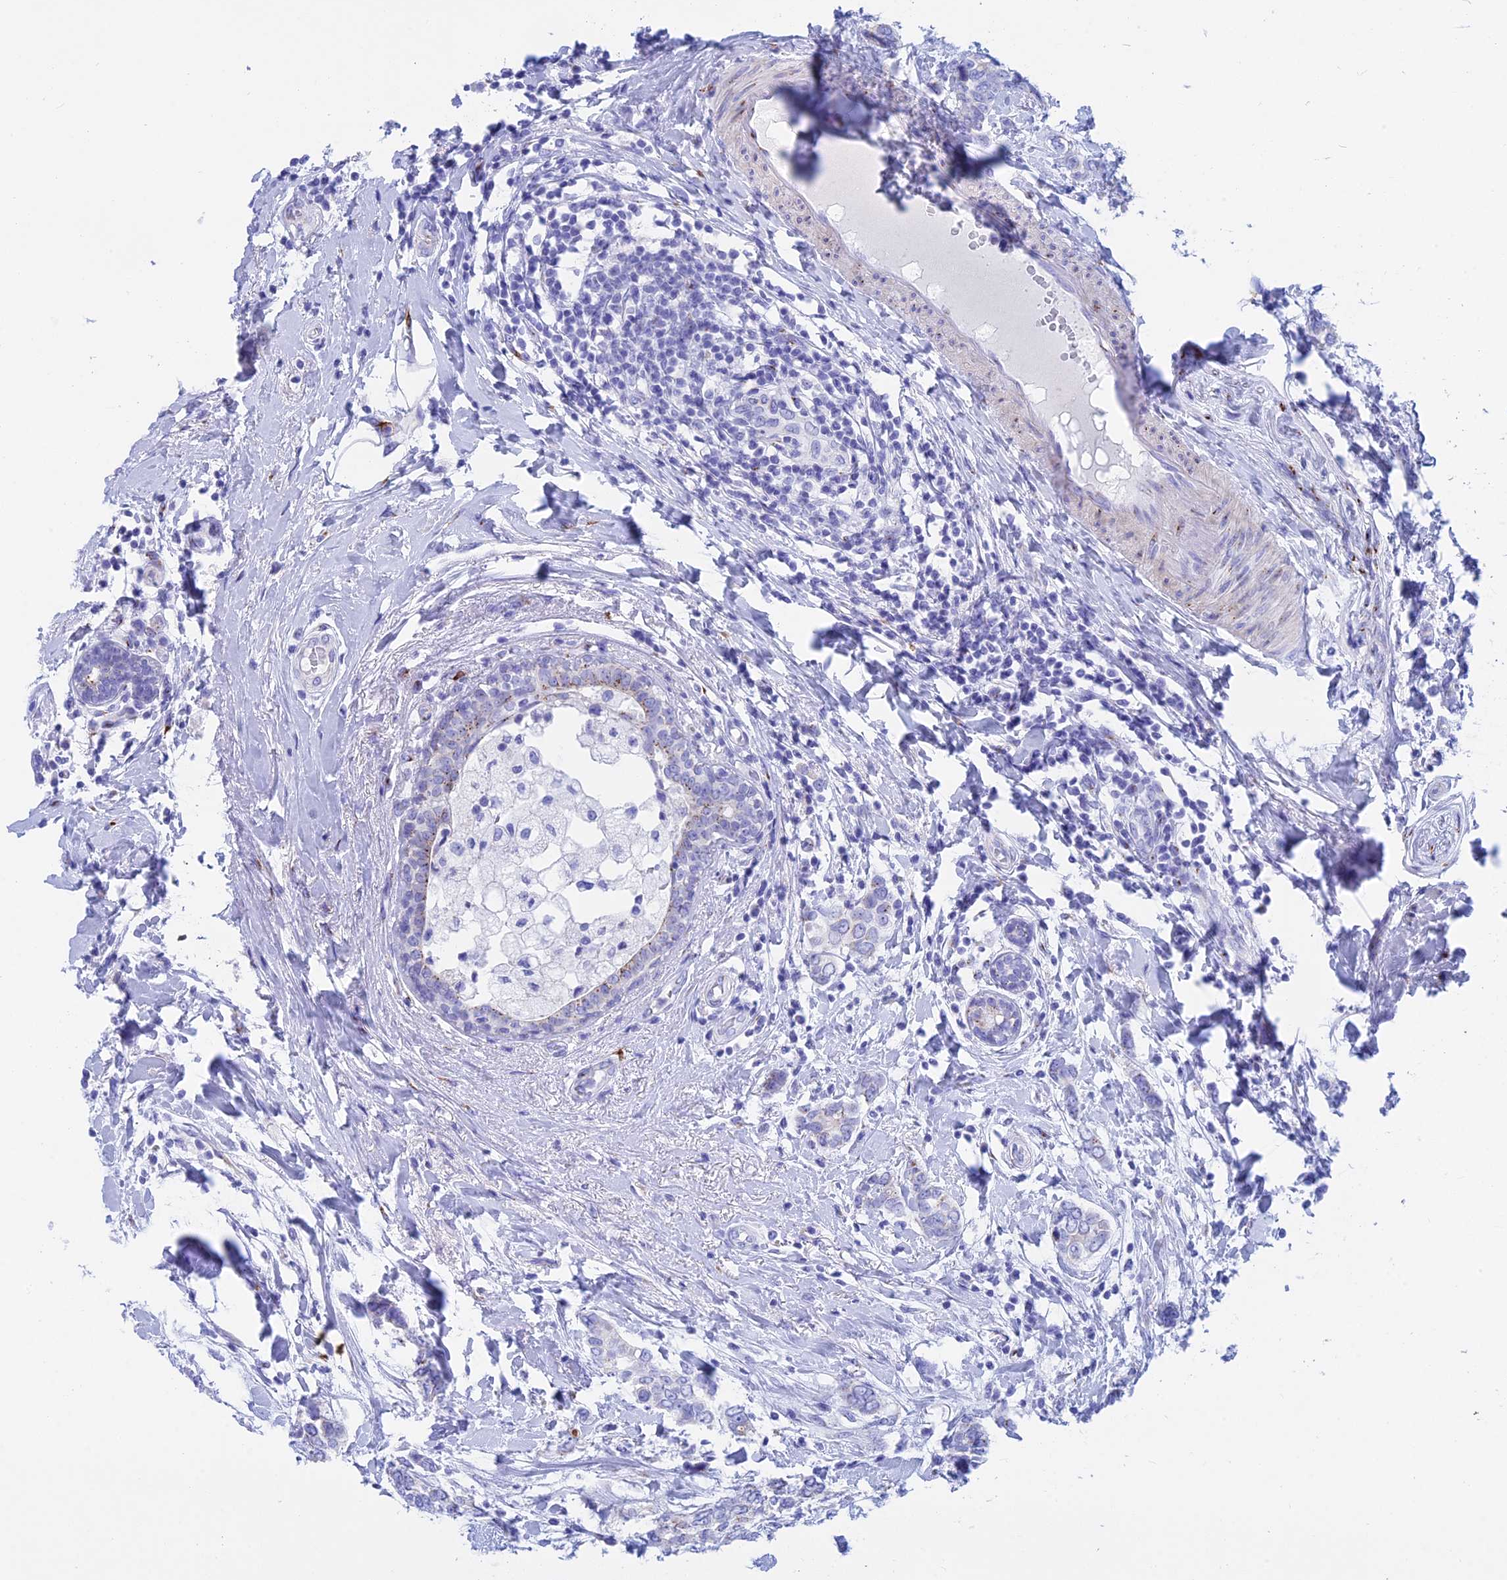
{"staining": {"intensity": "negative", "quantity": "none", "location": "none"}, "tissue": "breast cancer", "cell_type": "Tumor cells", "image_type": "cancer", "snomed": [{"axis": "morphology", "description": "Lobular carcinoma"}, {"axis": "topography", "description": "Breast"}], "caption": "A micrograph of breast cancer (lobular carcinoma) stained for a protein demonstrates no brown staining in tumor cells.", "gene": "ERICH4", "patient": {"sex": "female", "age": 51}}